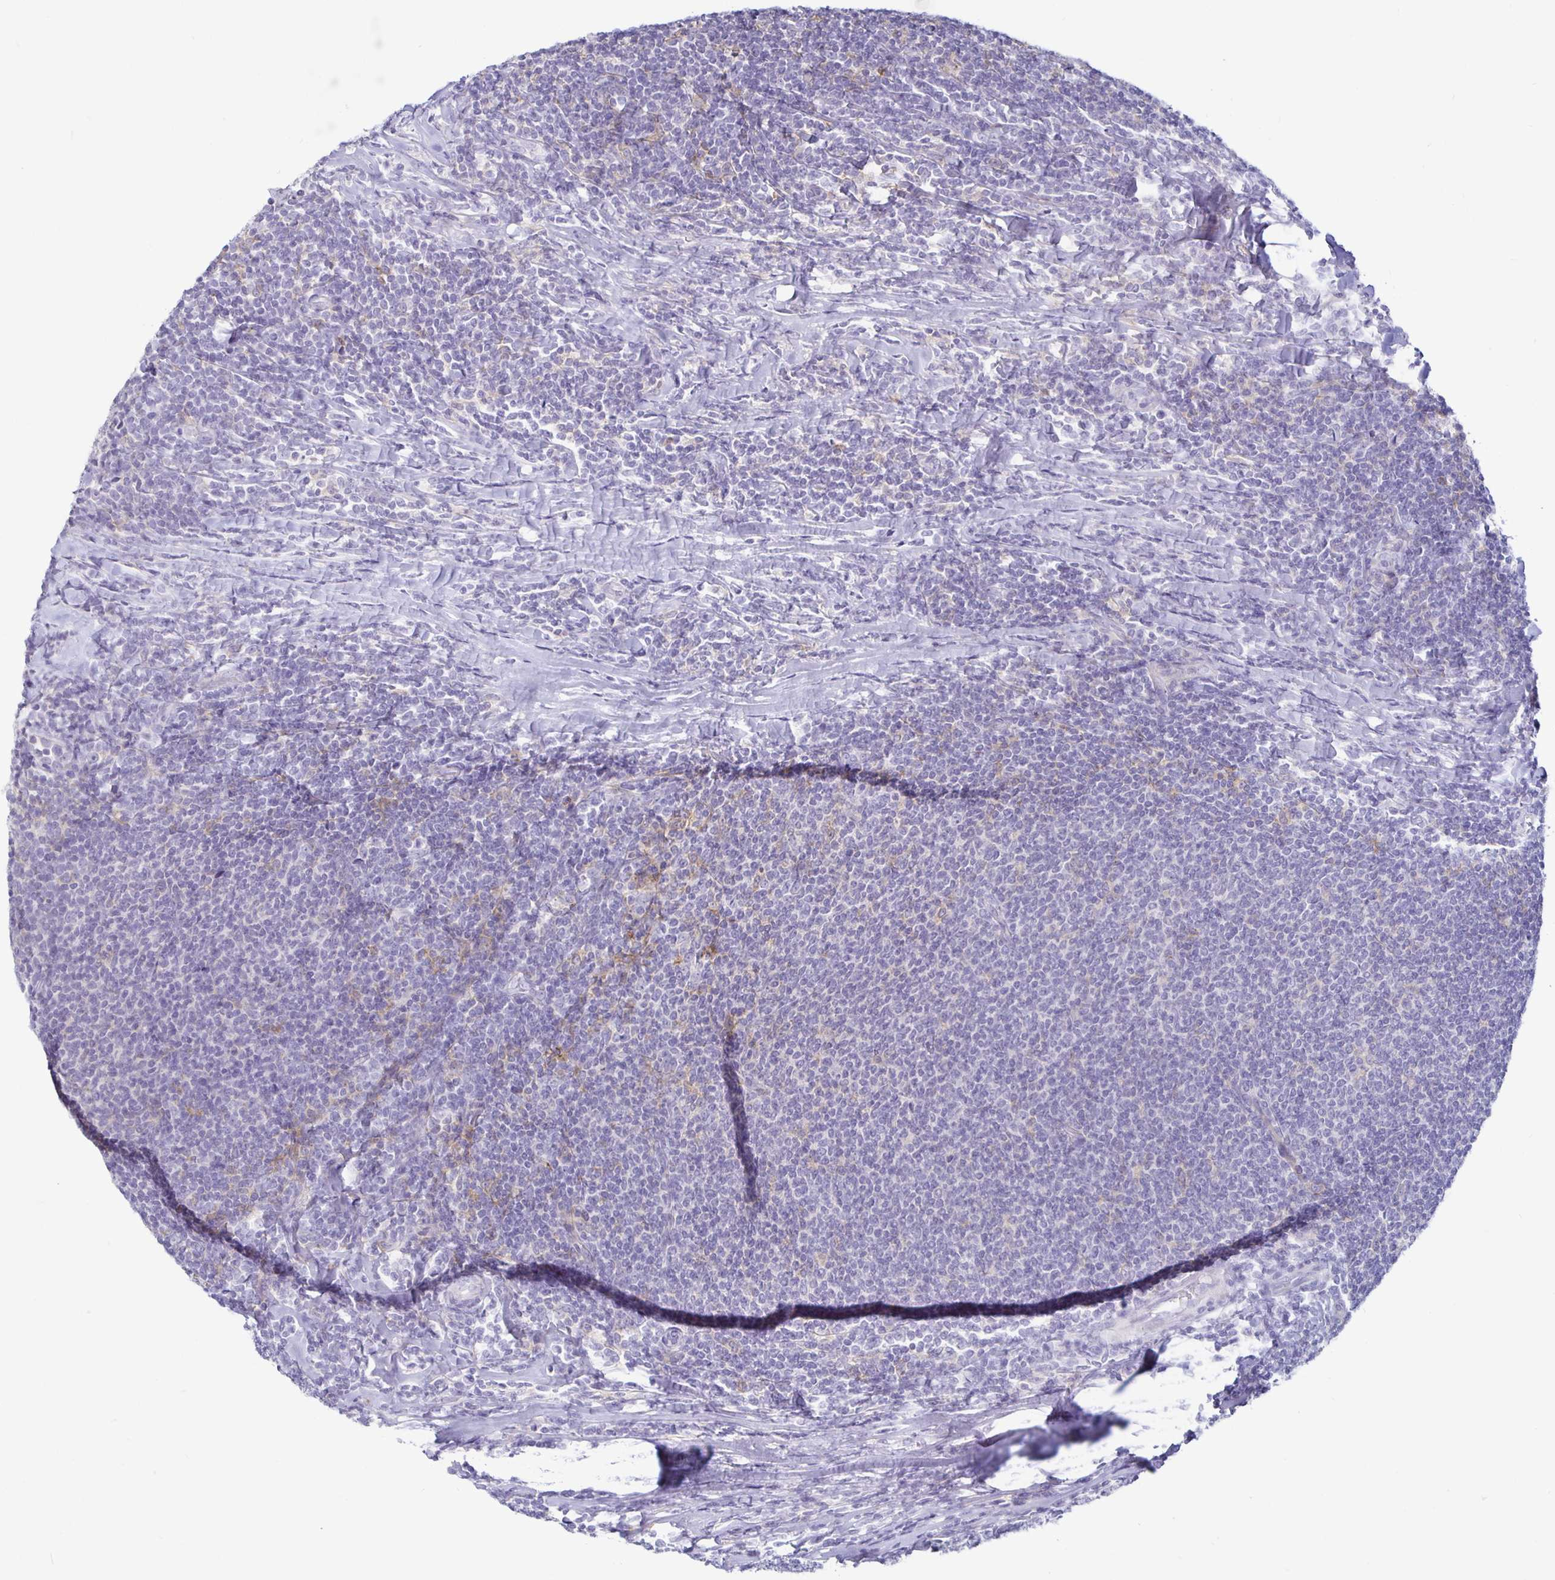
{"staining": {"intensity": "negative", "quantity": "none", "location": "none"}, "tissue": "lymphoma", "cell_type": "Tumor cells", "image_type": "cancer", "snomed": [{"axis": "morphology", "description": "Malignant lymphoma, non-Hodgkin's type, Low grade"}, {"axis": "topography", "description": "Lymph node"}], "caption": "Immunohistochemistry of human malignant lymphoma, non-Hodgkin's type (low-grade) demonstrates no expression in tumor cells.", "gene": "SIRPA", "patient": {"sex": "male", "age": 52}}